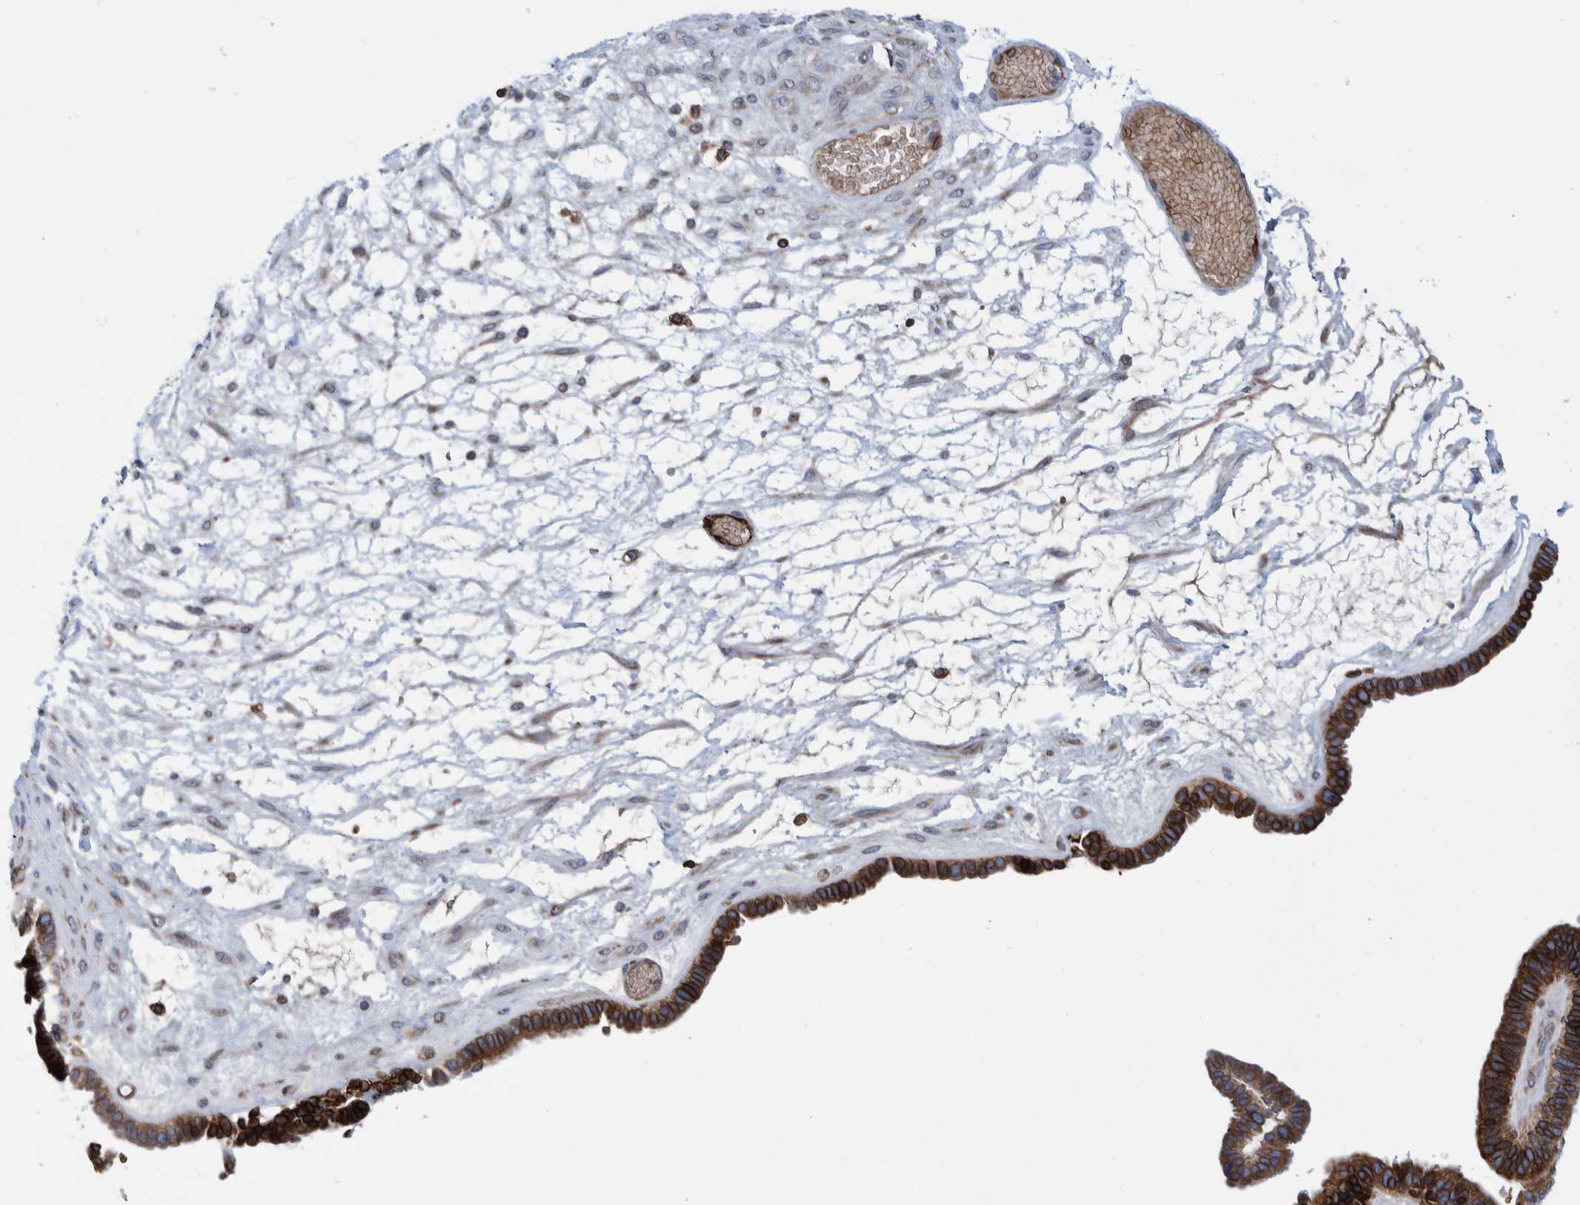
{"staining": {"intensity": "strong", "quantity": ">75%", "location": "cytoplasmic/membranous"}, "tissue": "ovarian cancer", "cell_type": "Tumor cells", "image_type": "cancer", "snomed": [{"axis": "morphology", "description": "Cystadenocarcinoma, serous, NOS"}, {"axis": "topography", "description": "Ovary"}], "caption": "A brown stain labels strong cytoplasmic/membranous positivity of a protein in human ovarian cancer (serous cystadenocarcinoma) tumor cells.", "gene": "THEM6", "patient": {"sex": "female", "age": 56}}